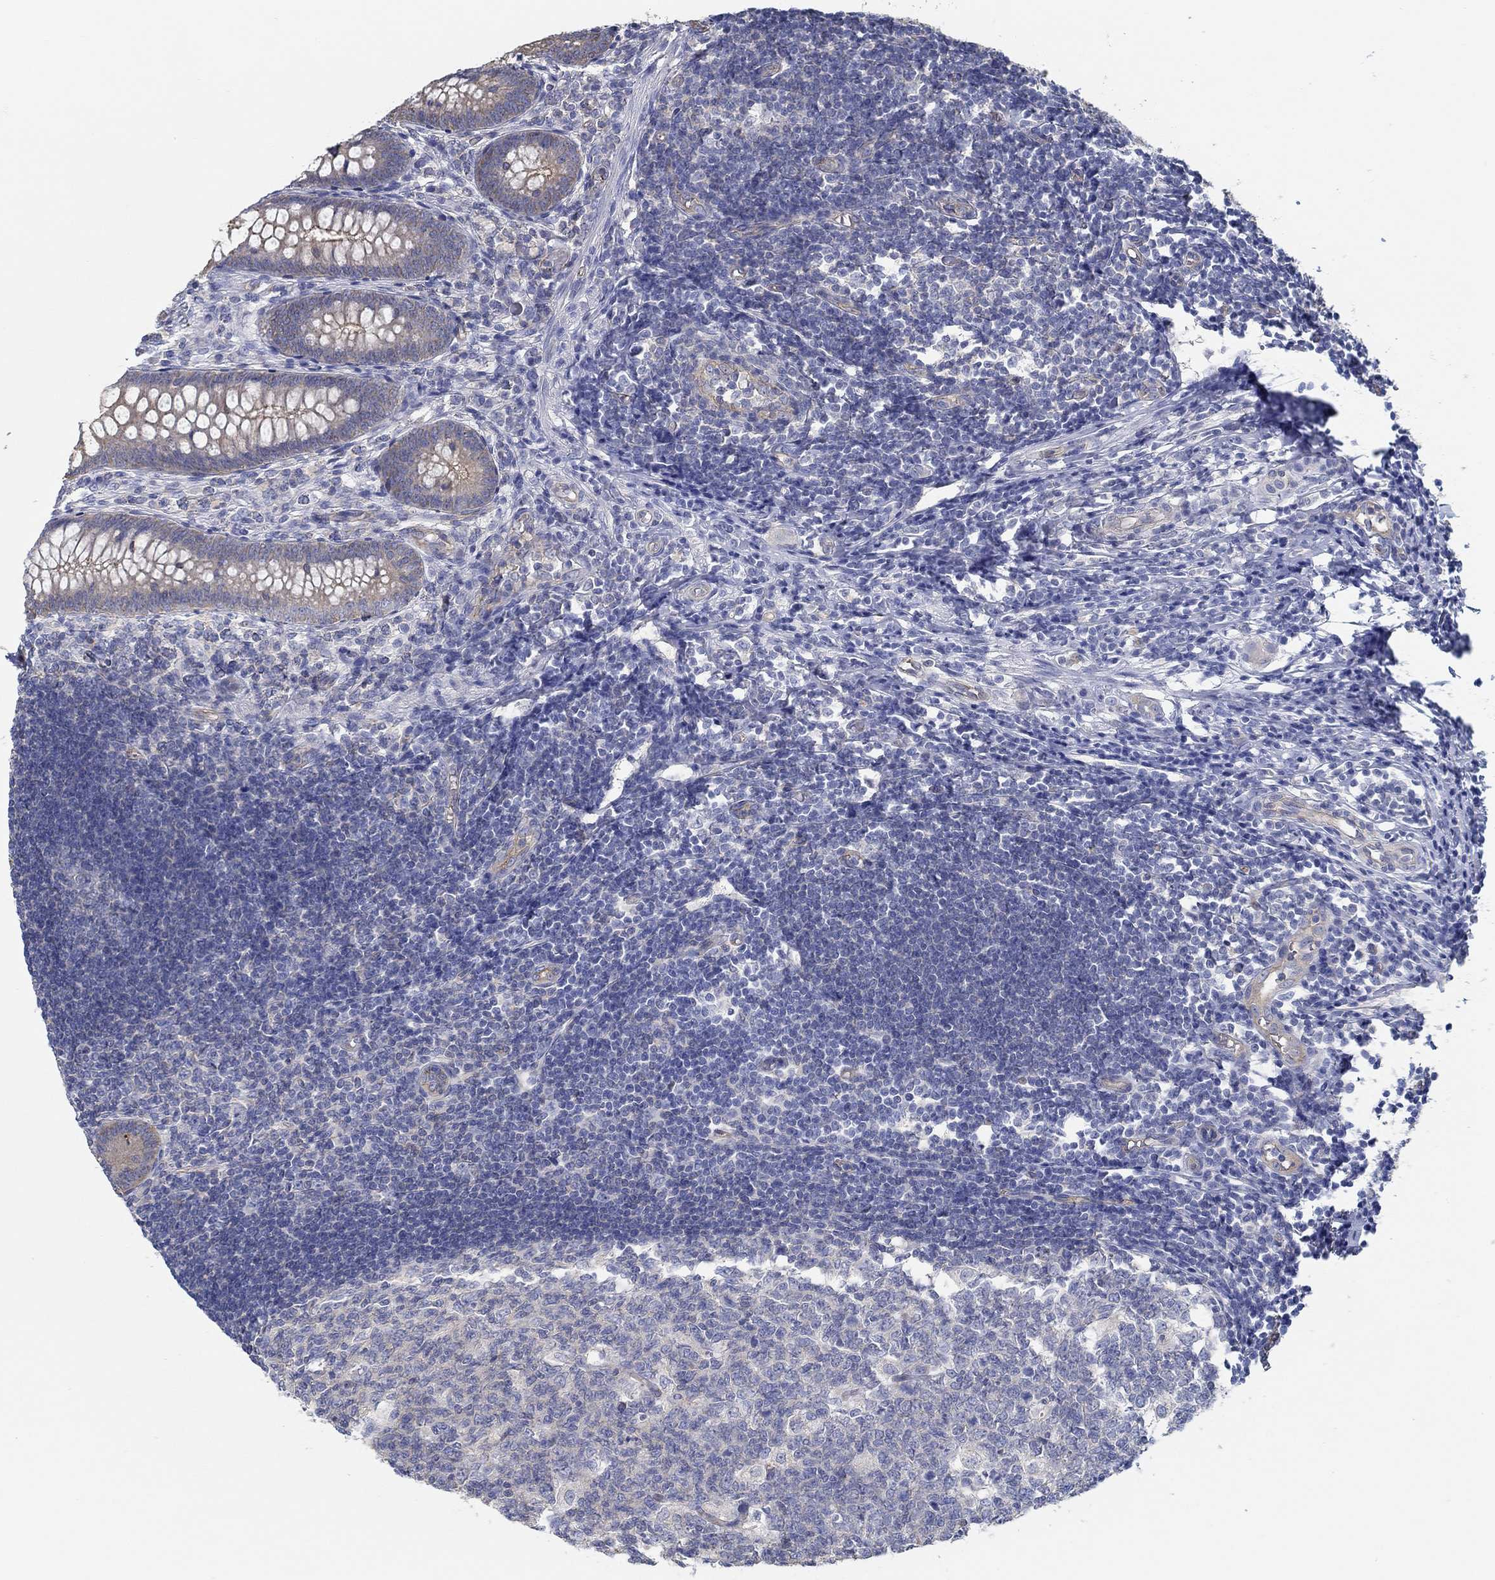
{"staining": {"intensity": "moderate", "quantity": "<25%", "location": "cytoplasmic/membranous"}, "tissue": "appendix", "cell_type": "Glandular cells", "image_type": "normal", "snomed": [{"axis": "morphology", "description": "Normal tissue, NOS"}, {"axis": "morphology", "description": "Inflammation, NOS"}, {"axis": "topography", "description": "Appendix"}], "caption": "Protein staining reveals moderate cytoplasmic/membranous positivity in about <25% of glandular cells in normal appendix.", "gene": "BBOF1", "patient": {"sex": "male", "age": 16}}